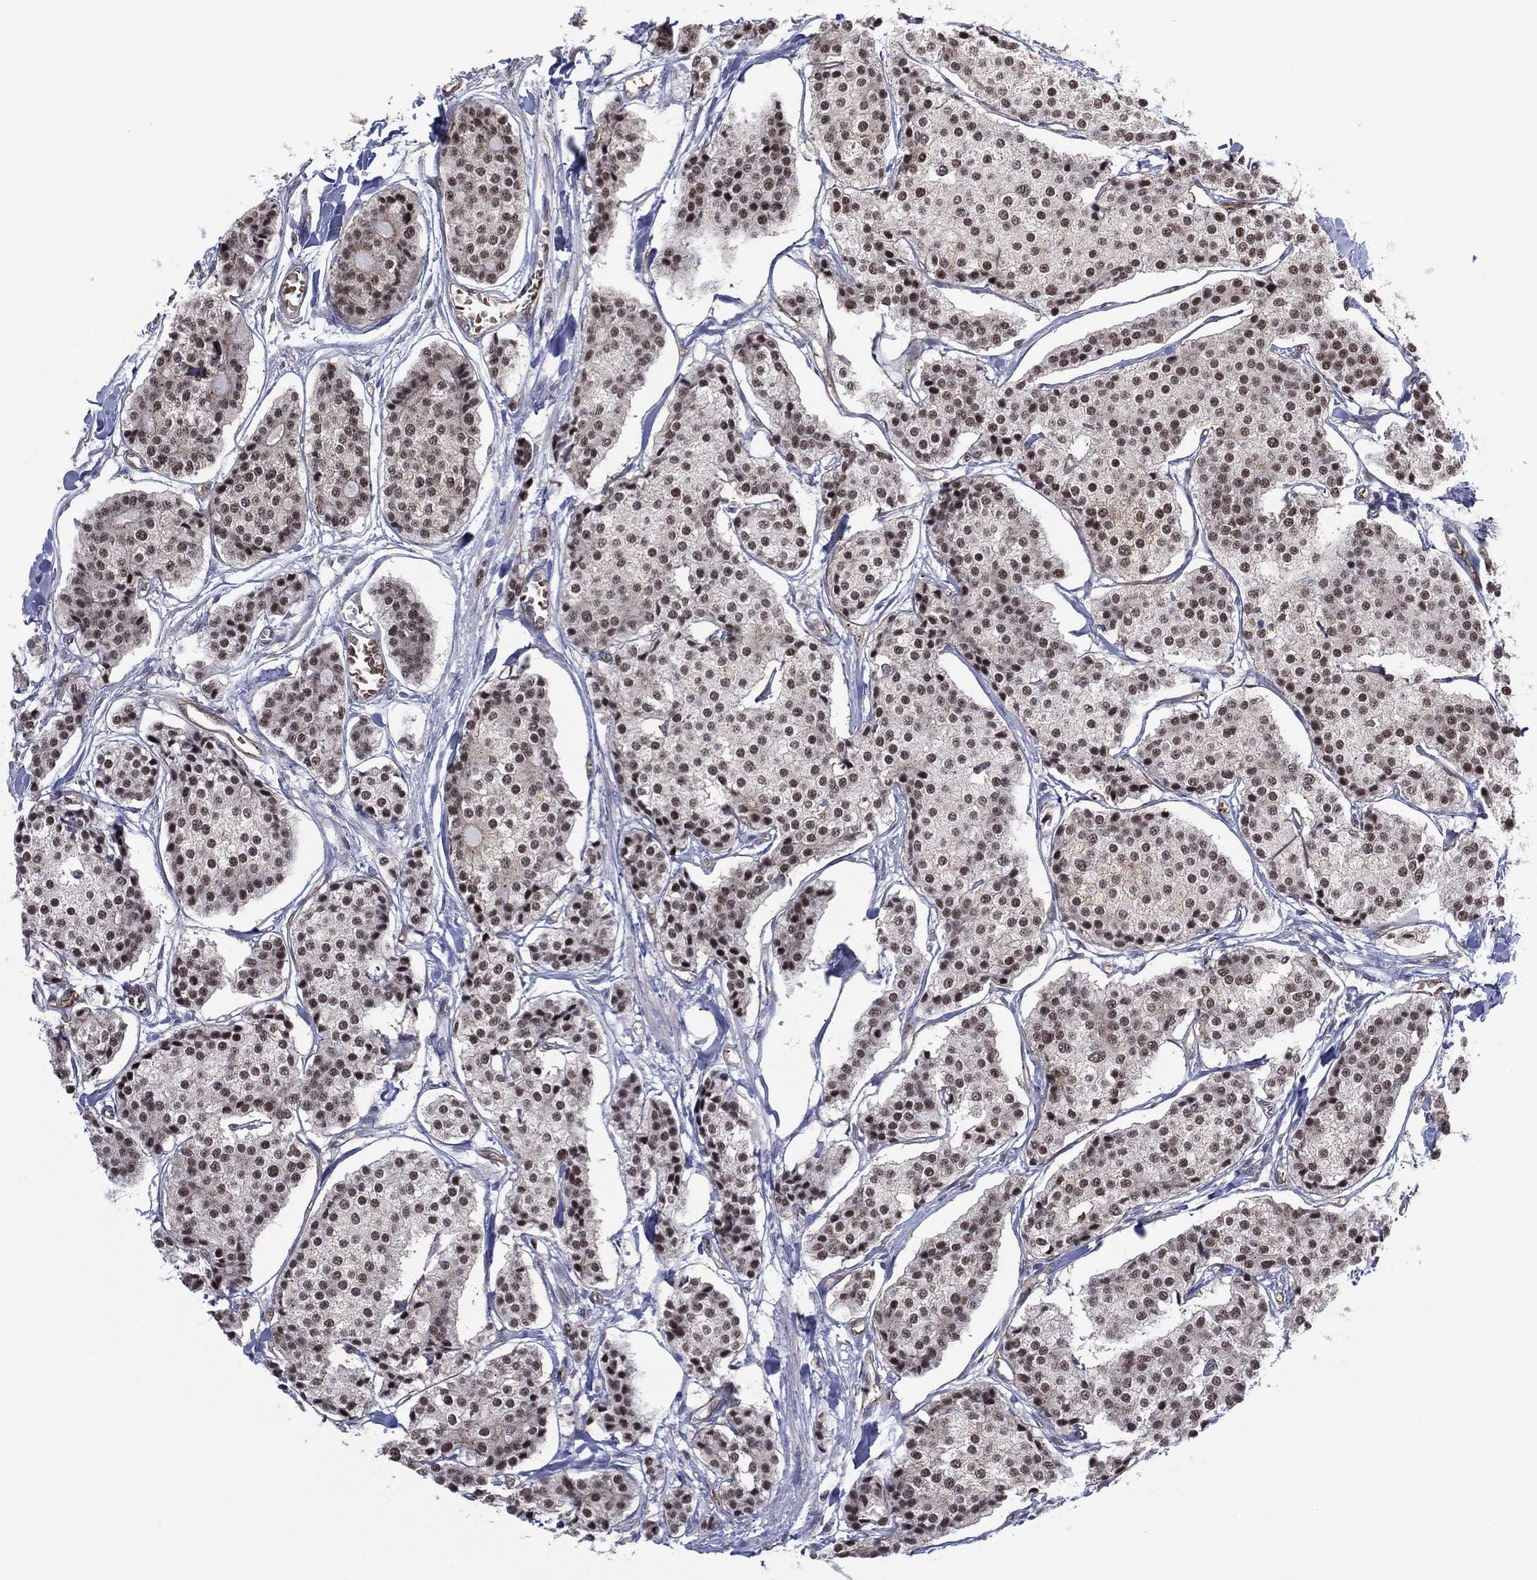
{"staining": {"intensity": "strong", "quantity": "25%-75%", "location": "nuclear"}, "tissue": "carcinoid", "cell_type": "Tumor cells", "image_type": "cancer", "snomed": [{"axis": "morphology", "description": "Carcinoid, malignant, NOS"}, {"axis": "topography", "description": "Small intestine"}], "caption": "Malignant carcinoid was stained to show a protein in brown. There is high levels of strong nuclear staining in about 25%-75% of tumor cells.", "gene": "GSE1", "patient": {"sex": "female", "age": 65}}